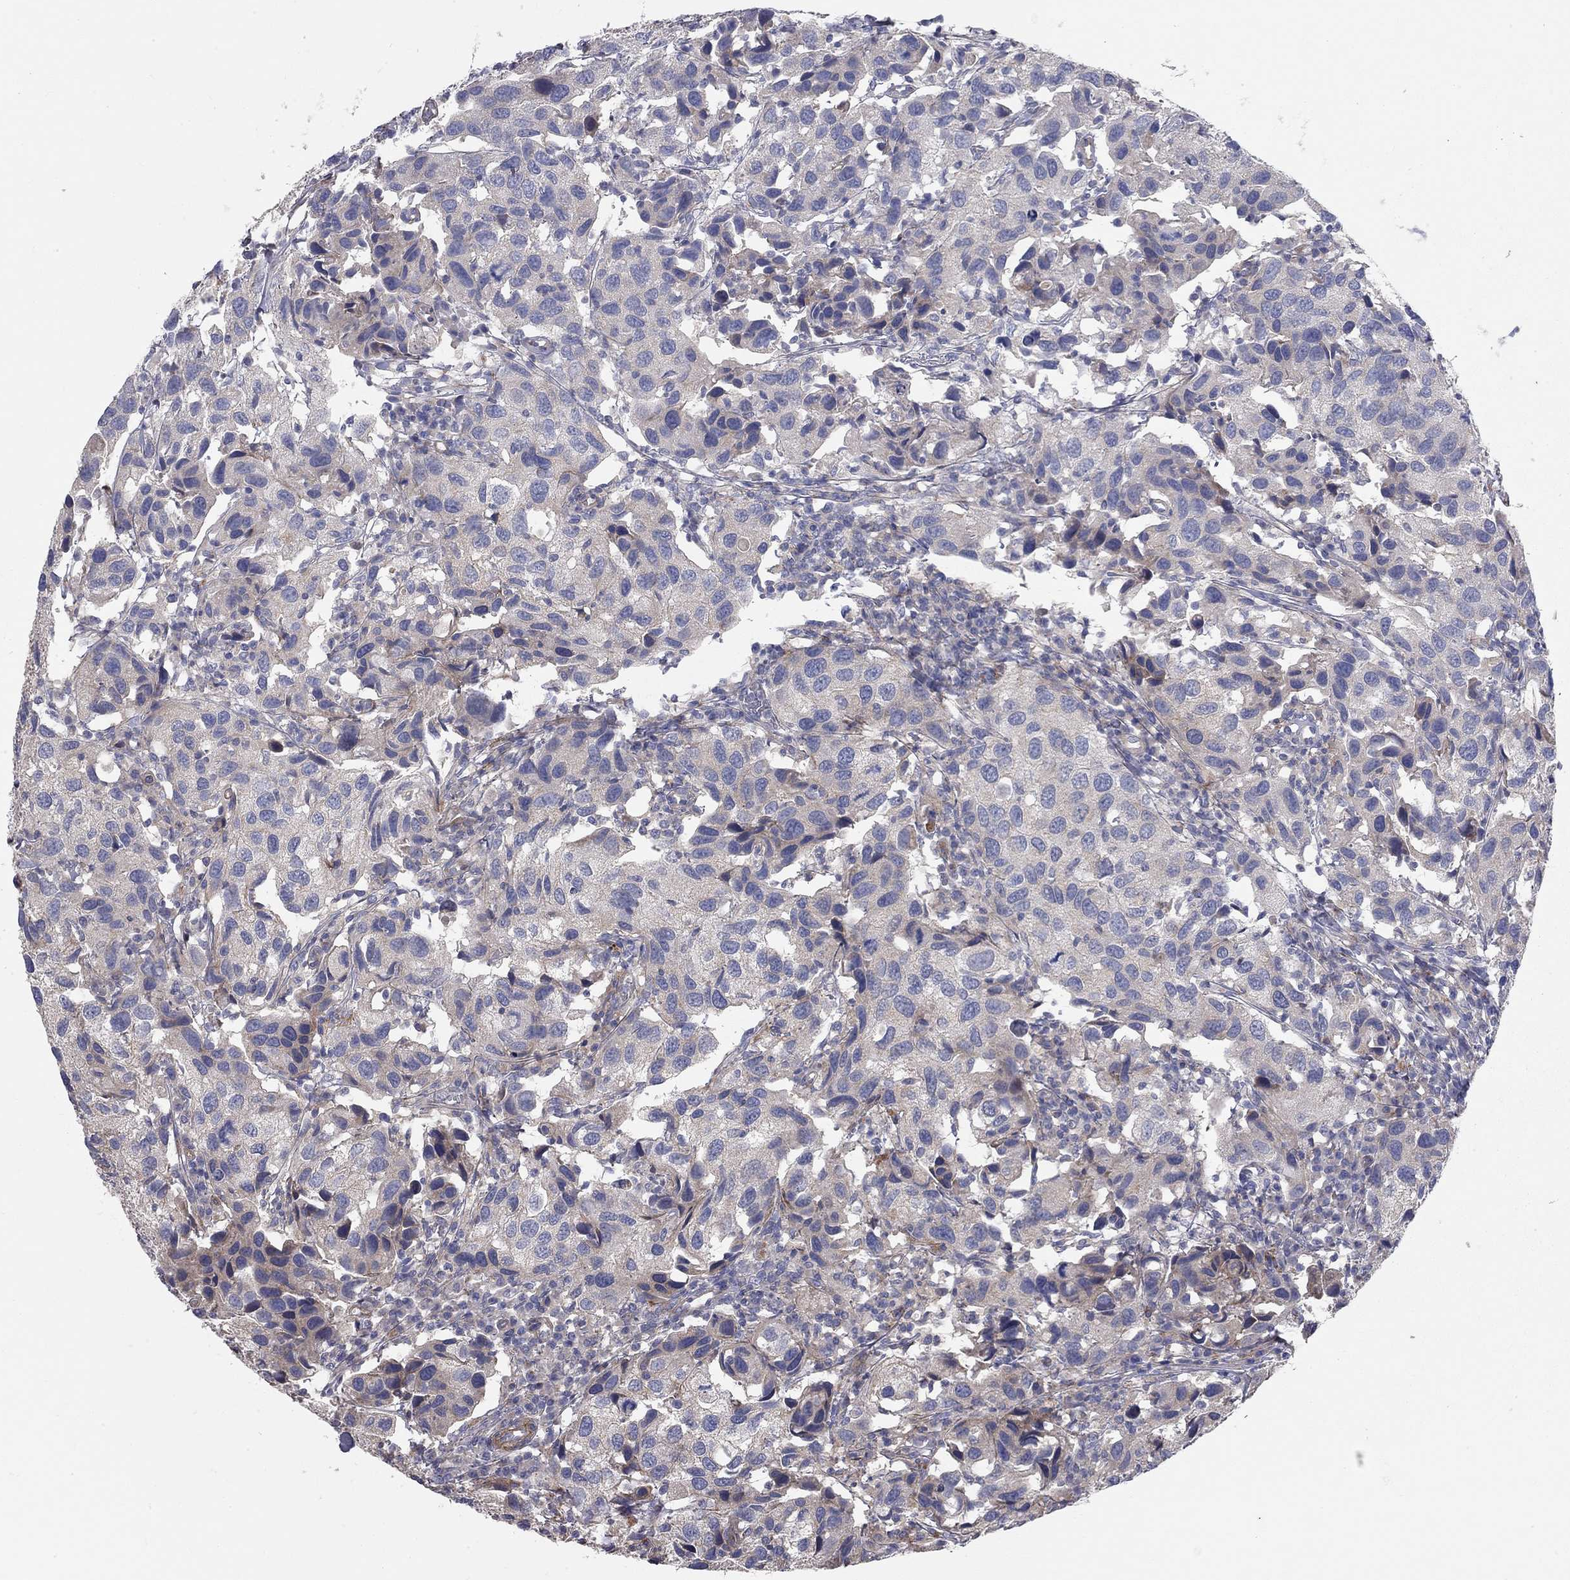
{"staining": {"intensity": "negative", "quantity": "none", "location": "none"}, "tissue": "urothelial cancer", "cell_type": "Tumor cells", "image_type": "cancer", "snomed": [{"axis": "morphology", "description": "Urothelial carcinoma, High grade"}, {"axis": "topography", "description": "Urinary bladder"}], "caption": "A histopathology image of urothelial cancer stained for a protein reveals no brown staining in tumor cells. Nuclei are stained in blue.", "gene": "KANSL1L", "patient": {"sex": "male", "age": 79}}